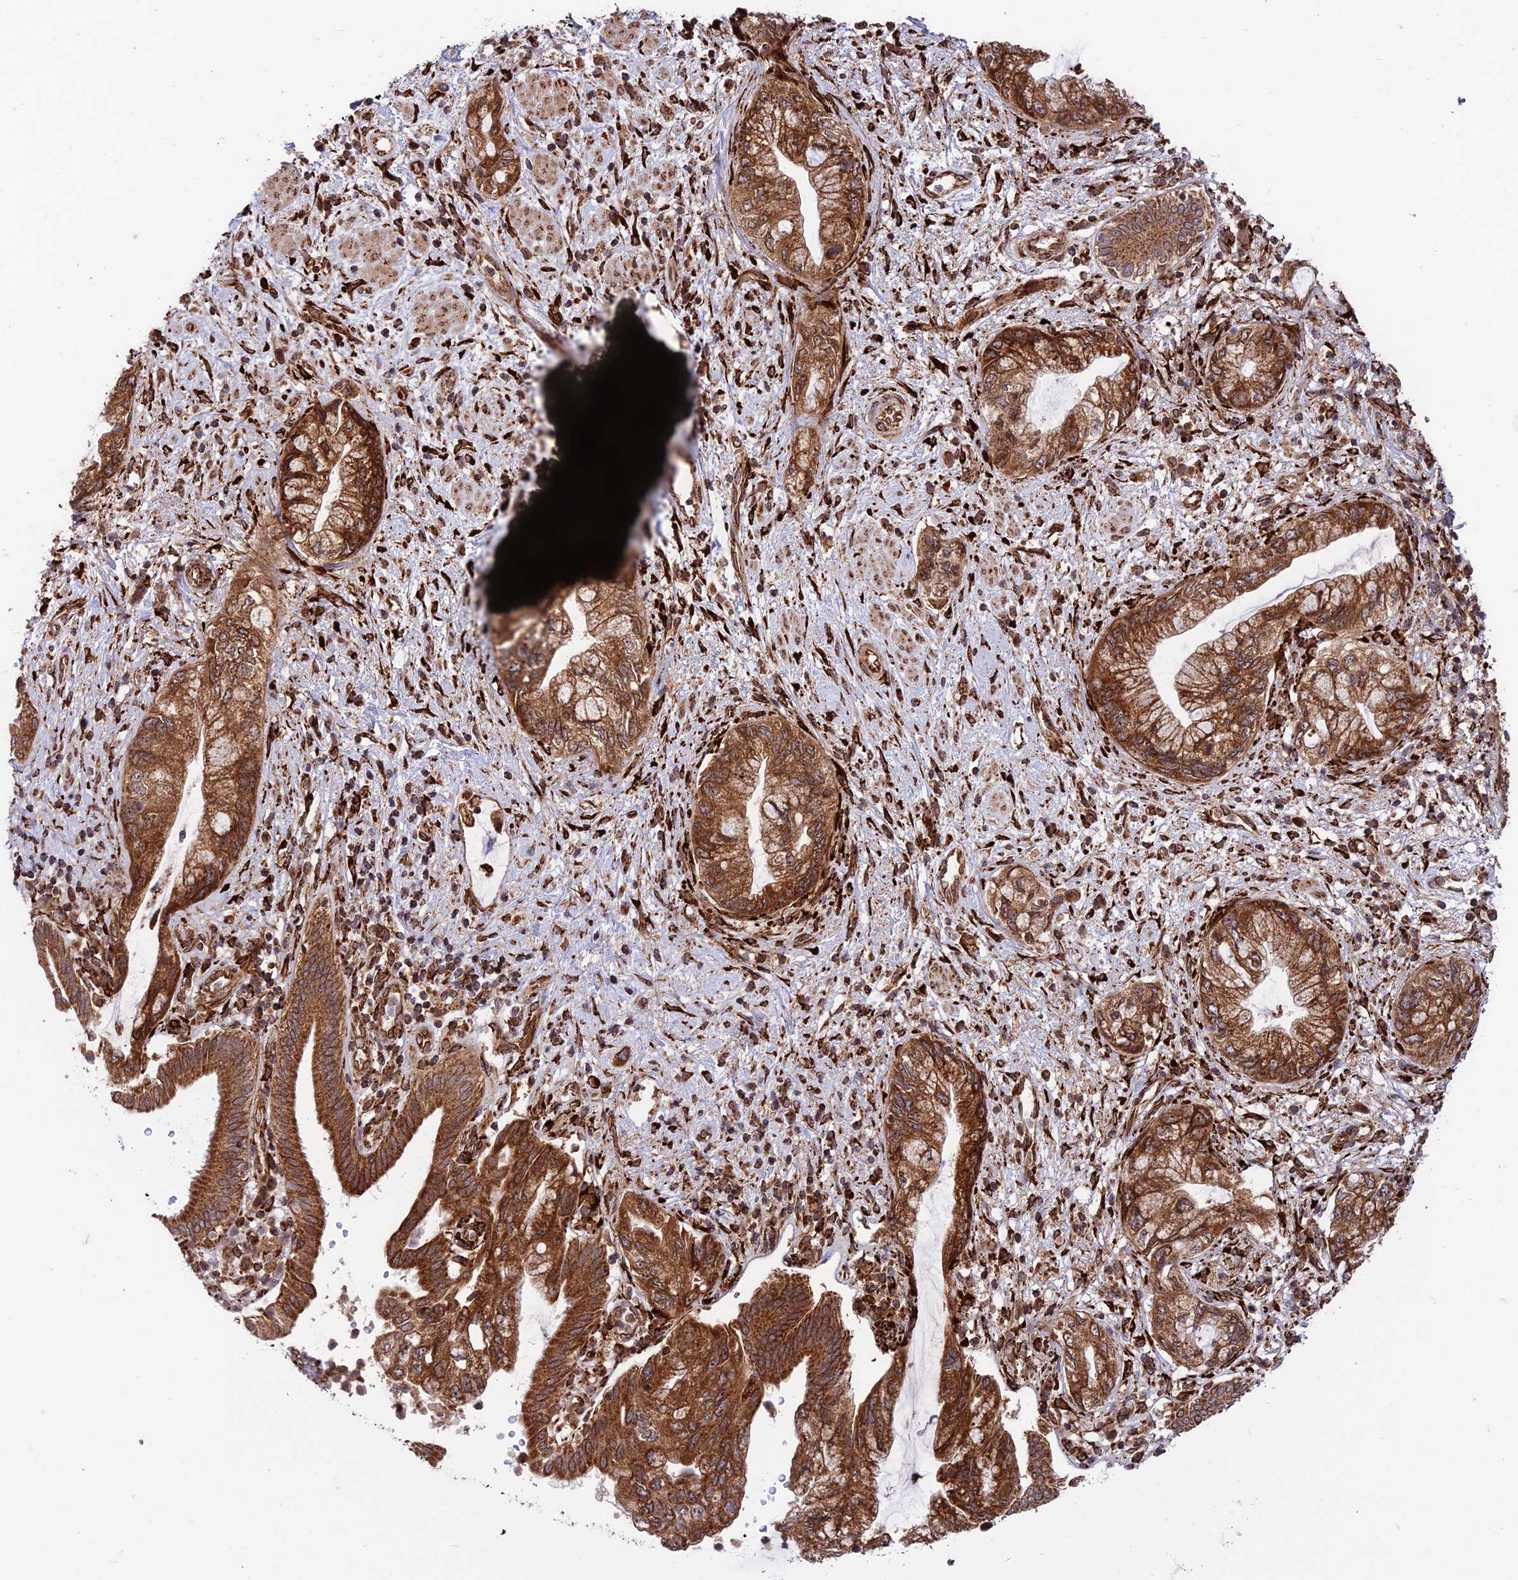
{"staining": {"intensity": "strong", "quantity": ">75%", "location": "cytoplasmic/membranous,nuclear"}, "tissue": "pancreatic cancer", "cell_type": "Tumor cells", "image_type": "cancer", "snomed": [{"axis": "morphology", "description": "Adenocarcinoma, NOS"}, {"axis": "topography", "description": "Pancreas"}], "caption": "A photomicrograph showing strong cytoplasmic/membranous and nuclear expression in approximately >75% of tumor cells in pancreatic cancer, as visualized by brown immunohistochemical staining.", "gene": "CRTAP", "patient": {"sex": "female", "age": 73}}